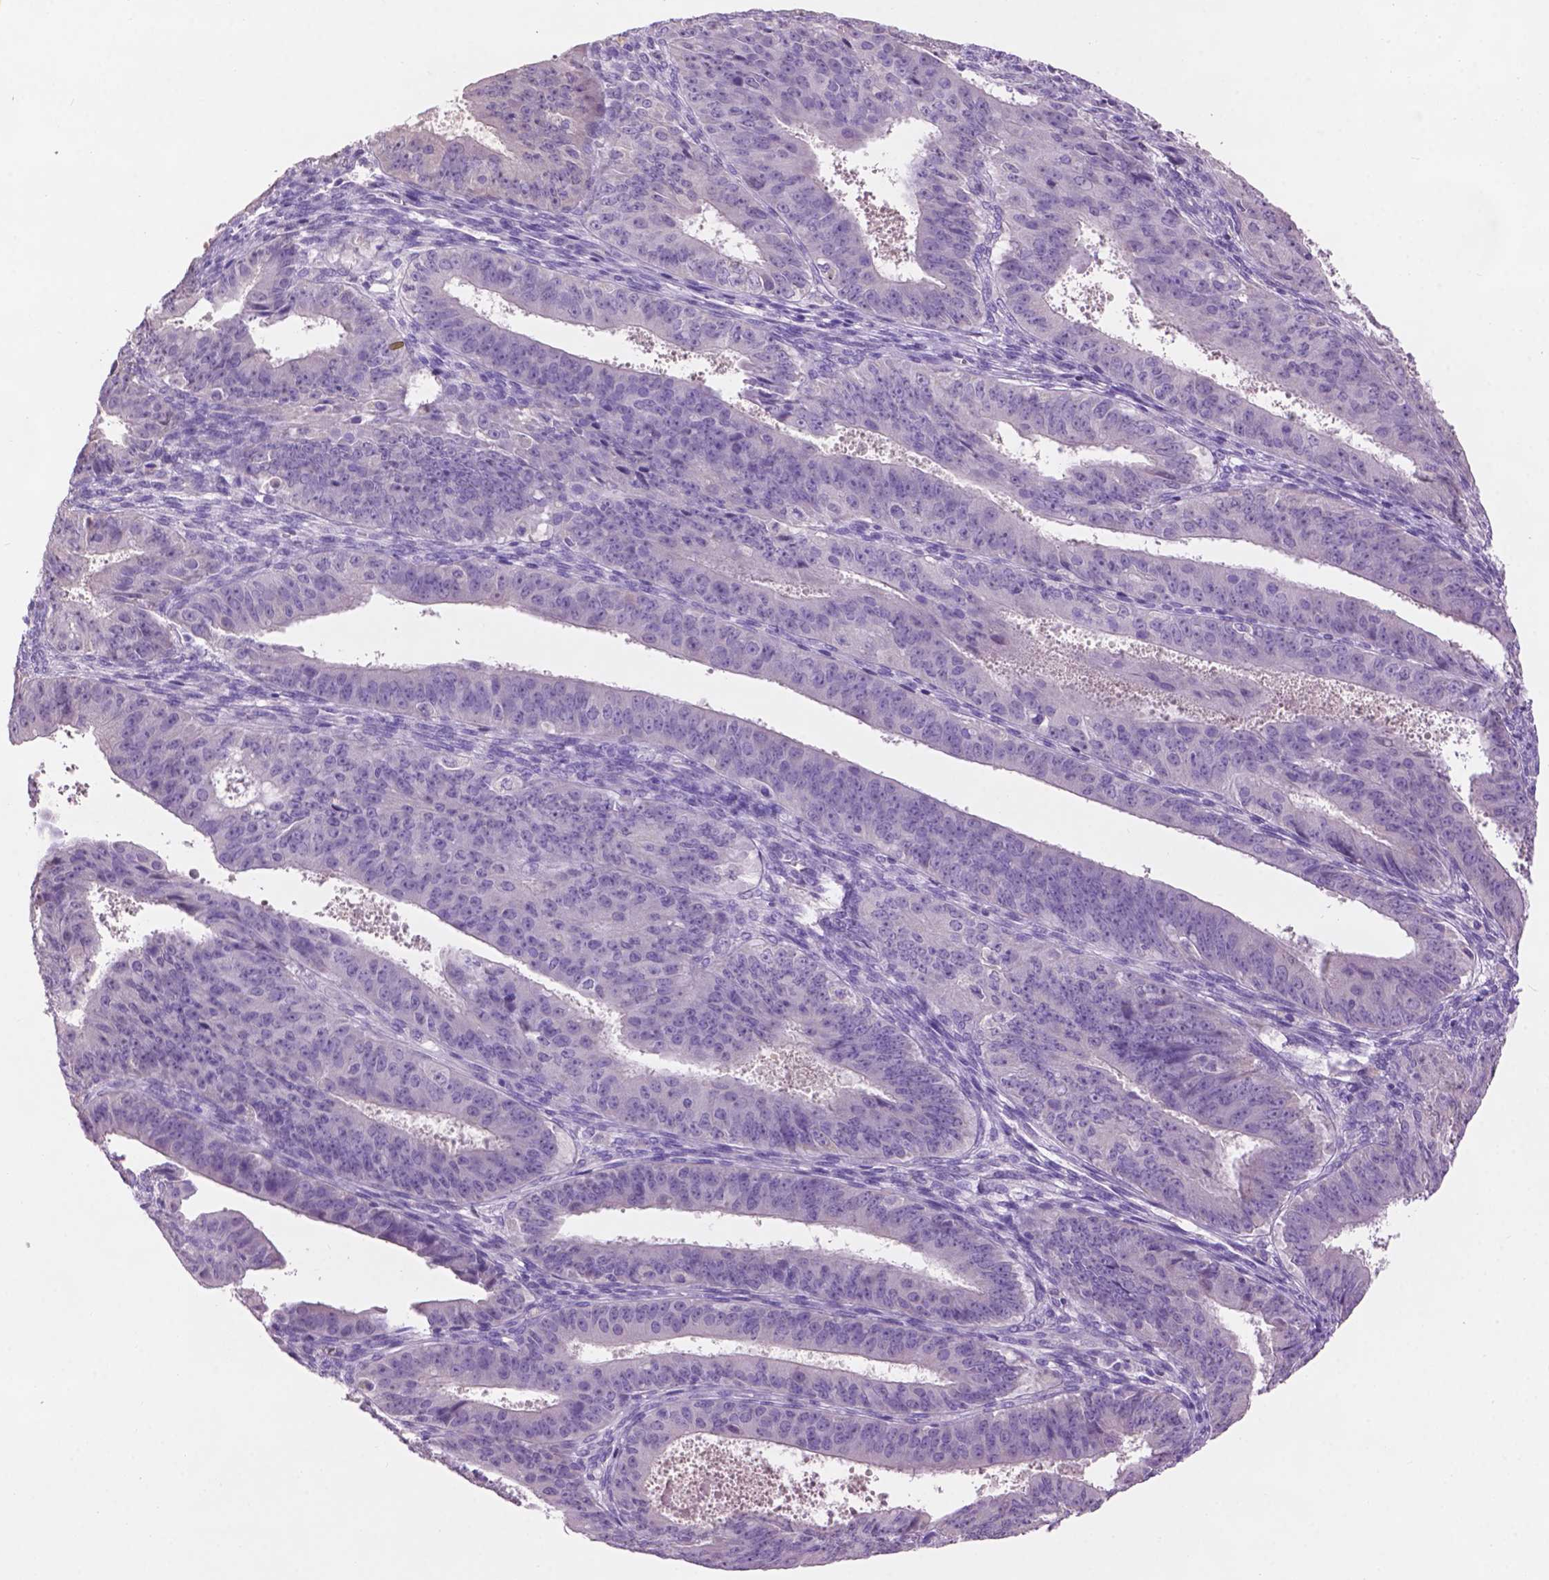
{"staining": {"intensity": "negative", "quantity": "none", "location": "none"}, "tissue": "ovarian cancer", "cell_type": "Tumor cells", "image_type": "cancer", "snomed": [{"axis": "morphology", "description": "Carcinoma, endometroid"}, {"axis": "topography", "description": "Ovary"}], "caption": "Tumor cells are negative for protein expression in human ovarian cancer (endometroid carcinoma). (DAB (3,3'-diaminobenzidine) IHC with hematoxylin counter stain).", "gene": "CRYBA4", "patient": {"sex": "female", "age": 42}}